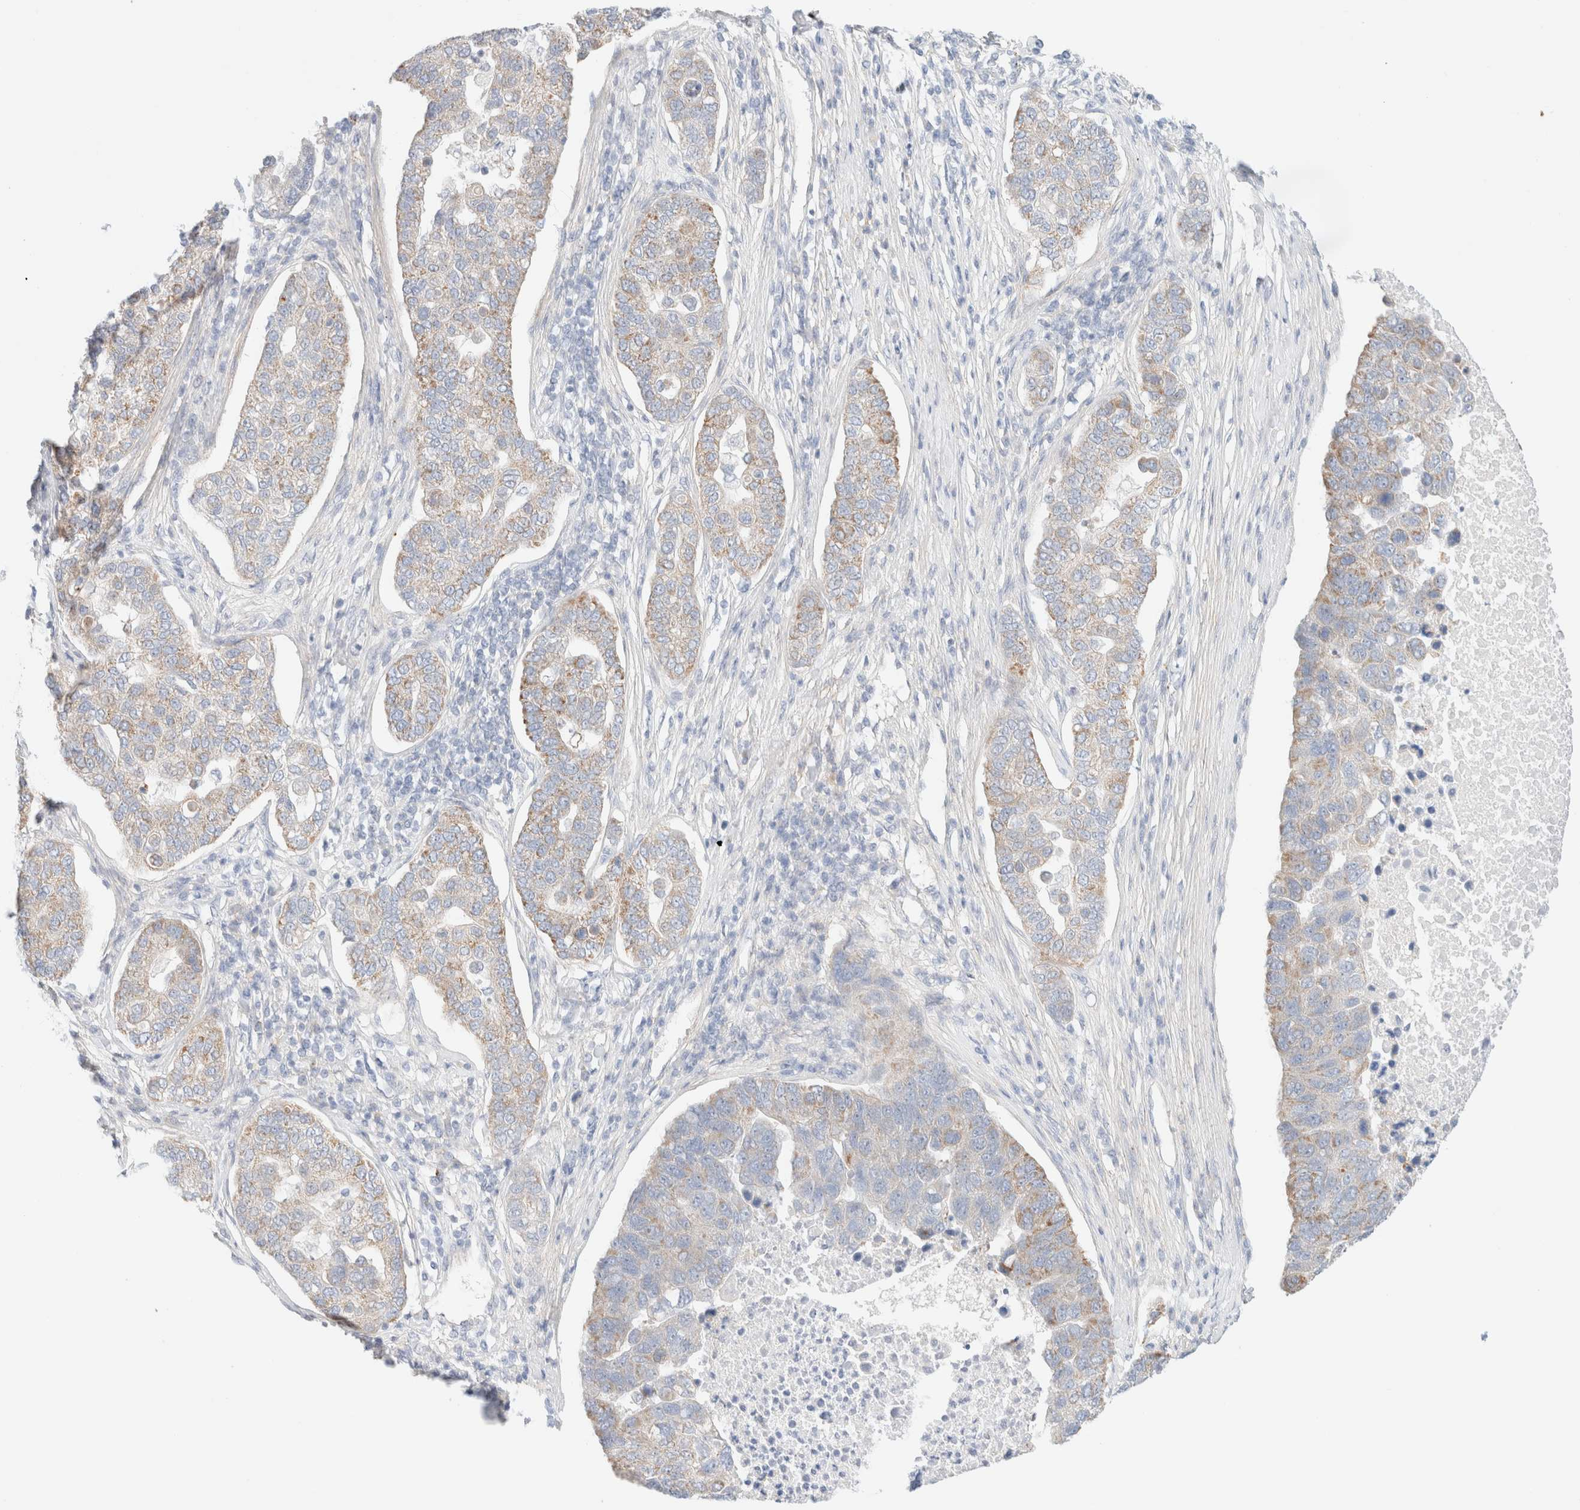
{"staining": {"intensity": "moderate", "quantity": "<25%", "location": "cytoplasmic/membranous"}, "tissue": "pancreatic cancer", "cell_type": "Tumor cells", "image_type": "cancer", "snomed": [{"axis": "morphology", "description": "Adenocarcinoma, NOS"}, {"axis": "topography", "description": "Pancreas"}], "caption": "Tumor cells show low levels of moderate cytoplasmic/membranous expression in about <25% of cells in human pancreatic adenocarcinoma.", "gene": "UNC13B", "patient": {"sex": "female", "age": 61}}